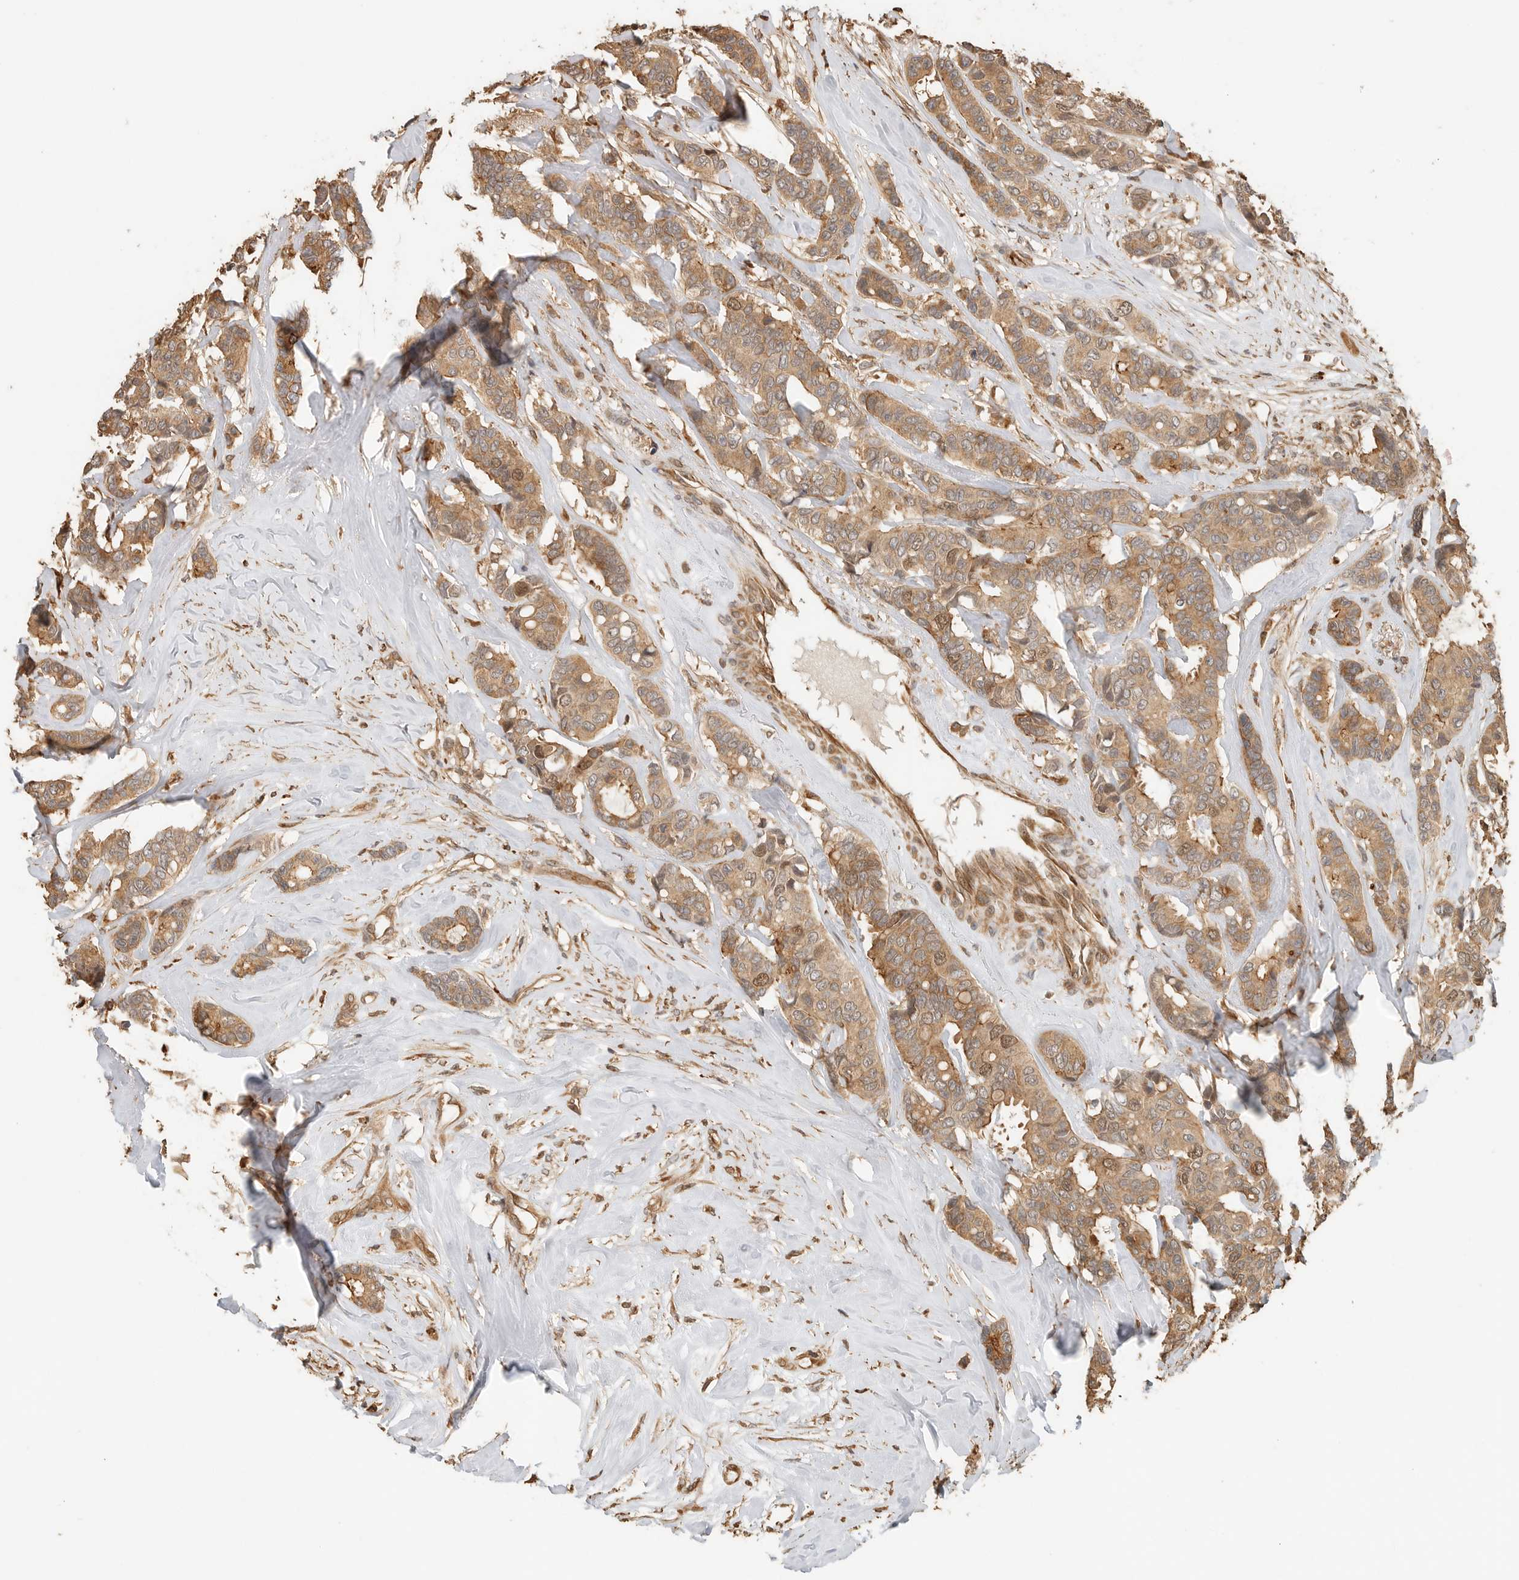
{"staining": {"intensity": "moderate", "quantity": ">75%", "location": "cytoplasmic/membranous"}, "tissue": "breast cancer", "cell_type": "Tumor cells", "image_type": "cancer", "snomed": [{"axis": "morphology", "description": "Duct carcinoma"}, {"axis": "topography", "description": "Breast"}], "caption": "Protein expression analysis of breast cancer demonstrates moderate cytoplasmic/membranous positivity in about >75% of tumor cells. (DAB = brown stain, brightfield microscopy at high magnification).", "gene": "OTUD6B", "patient": {"sex": "female", "age": 87}}